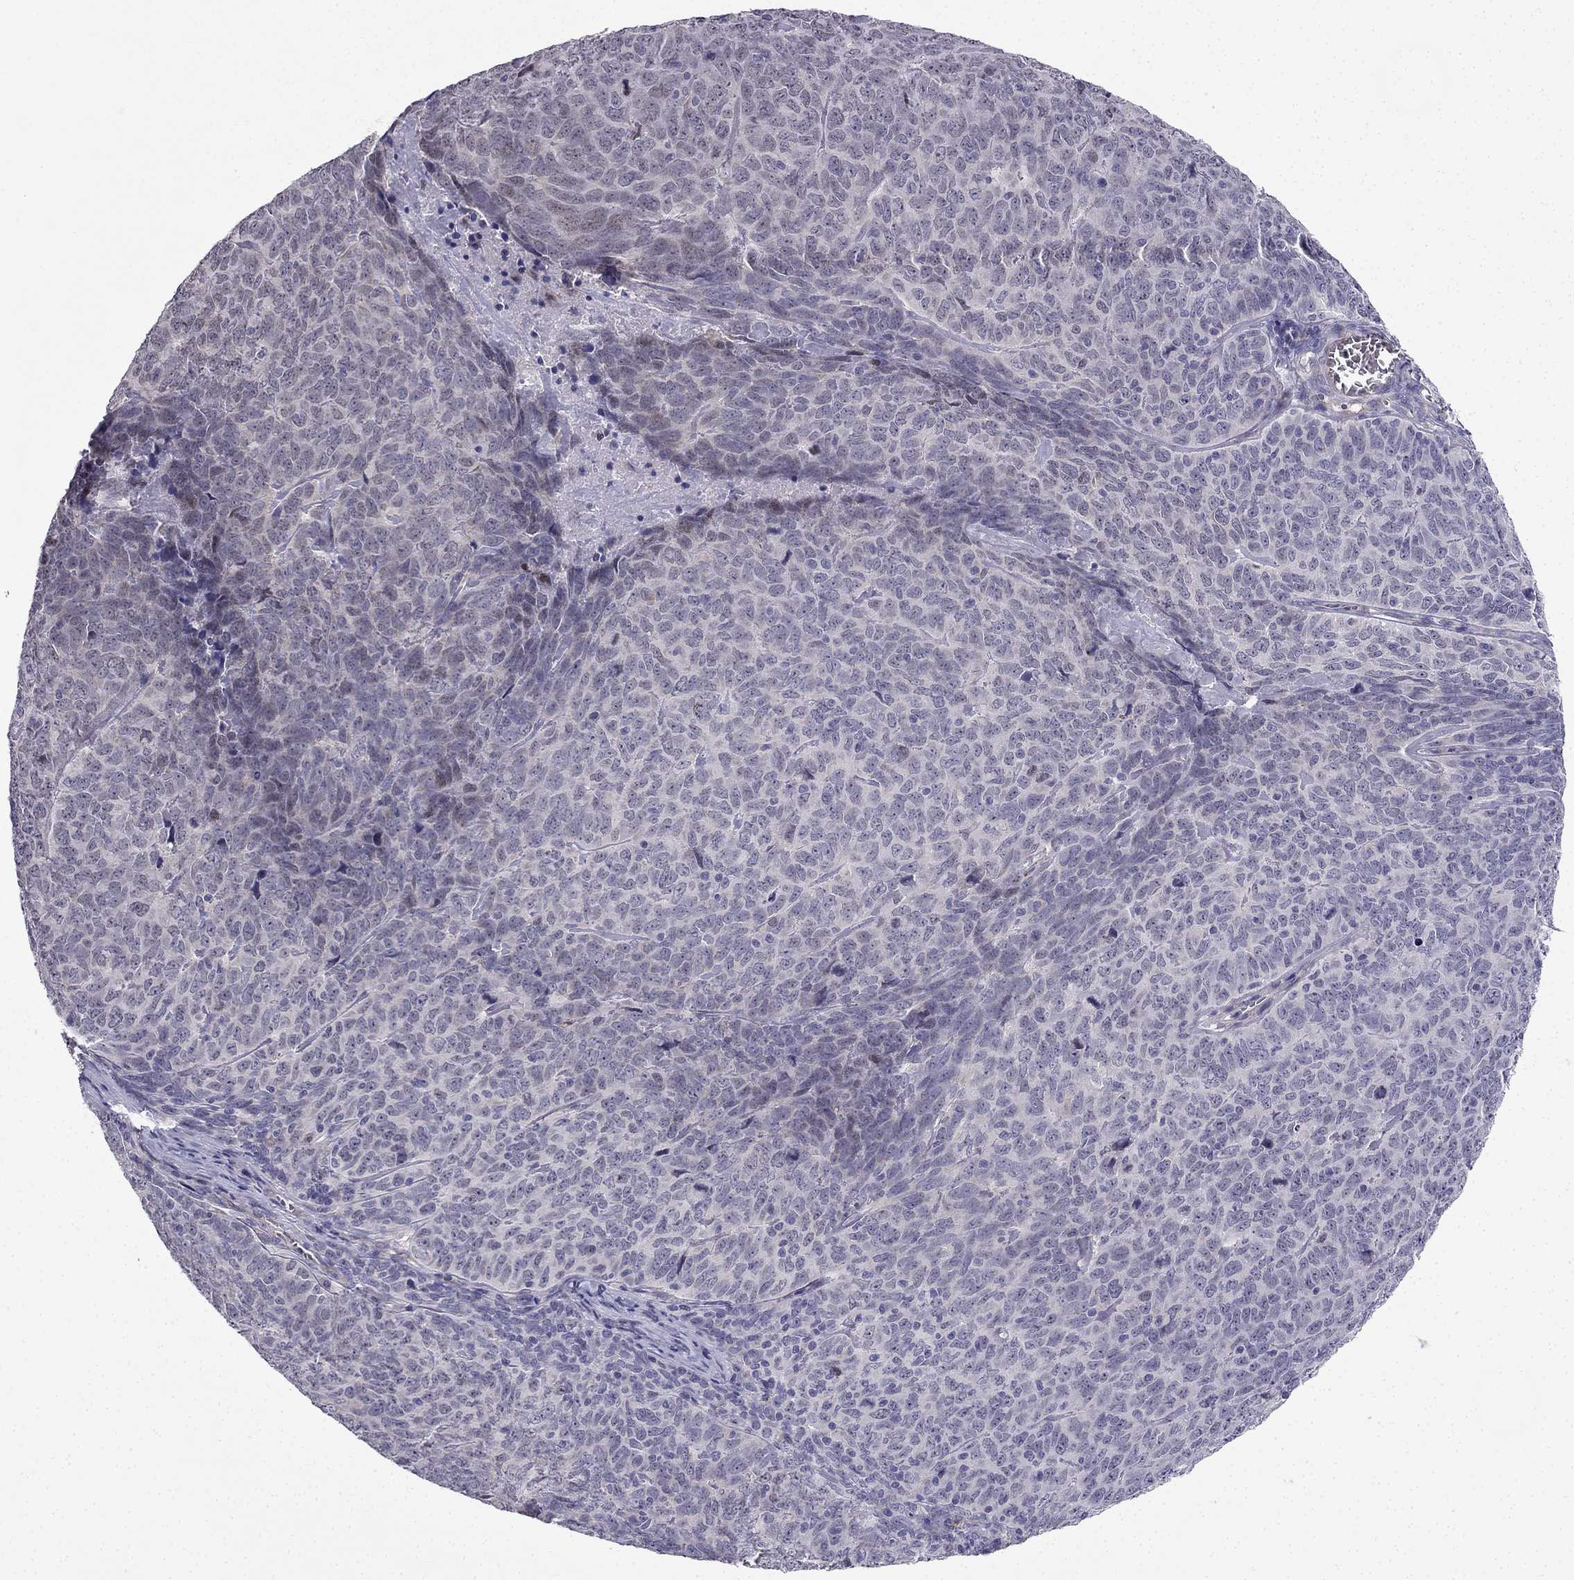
{"staining": {"intensity": "negative", "quantity": "none", "location": "none"}, "tissue": "skin cancer", "cell_type": "Tumor cells", "image_type": "cancer", "snomed": [{"axis": "morphology", "description": "Squamous cell carcinoma, NOS"}, {"axis": "topography", "description": "Skin"}, {"axis": "topography", "description": "Anal"}], "caption": "IHC of human skin cancer exhibits no positivity in tumor cells.", "gene": "SLC6A2", "patient": {"sex": "female", "age": 51}}